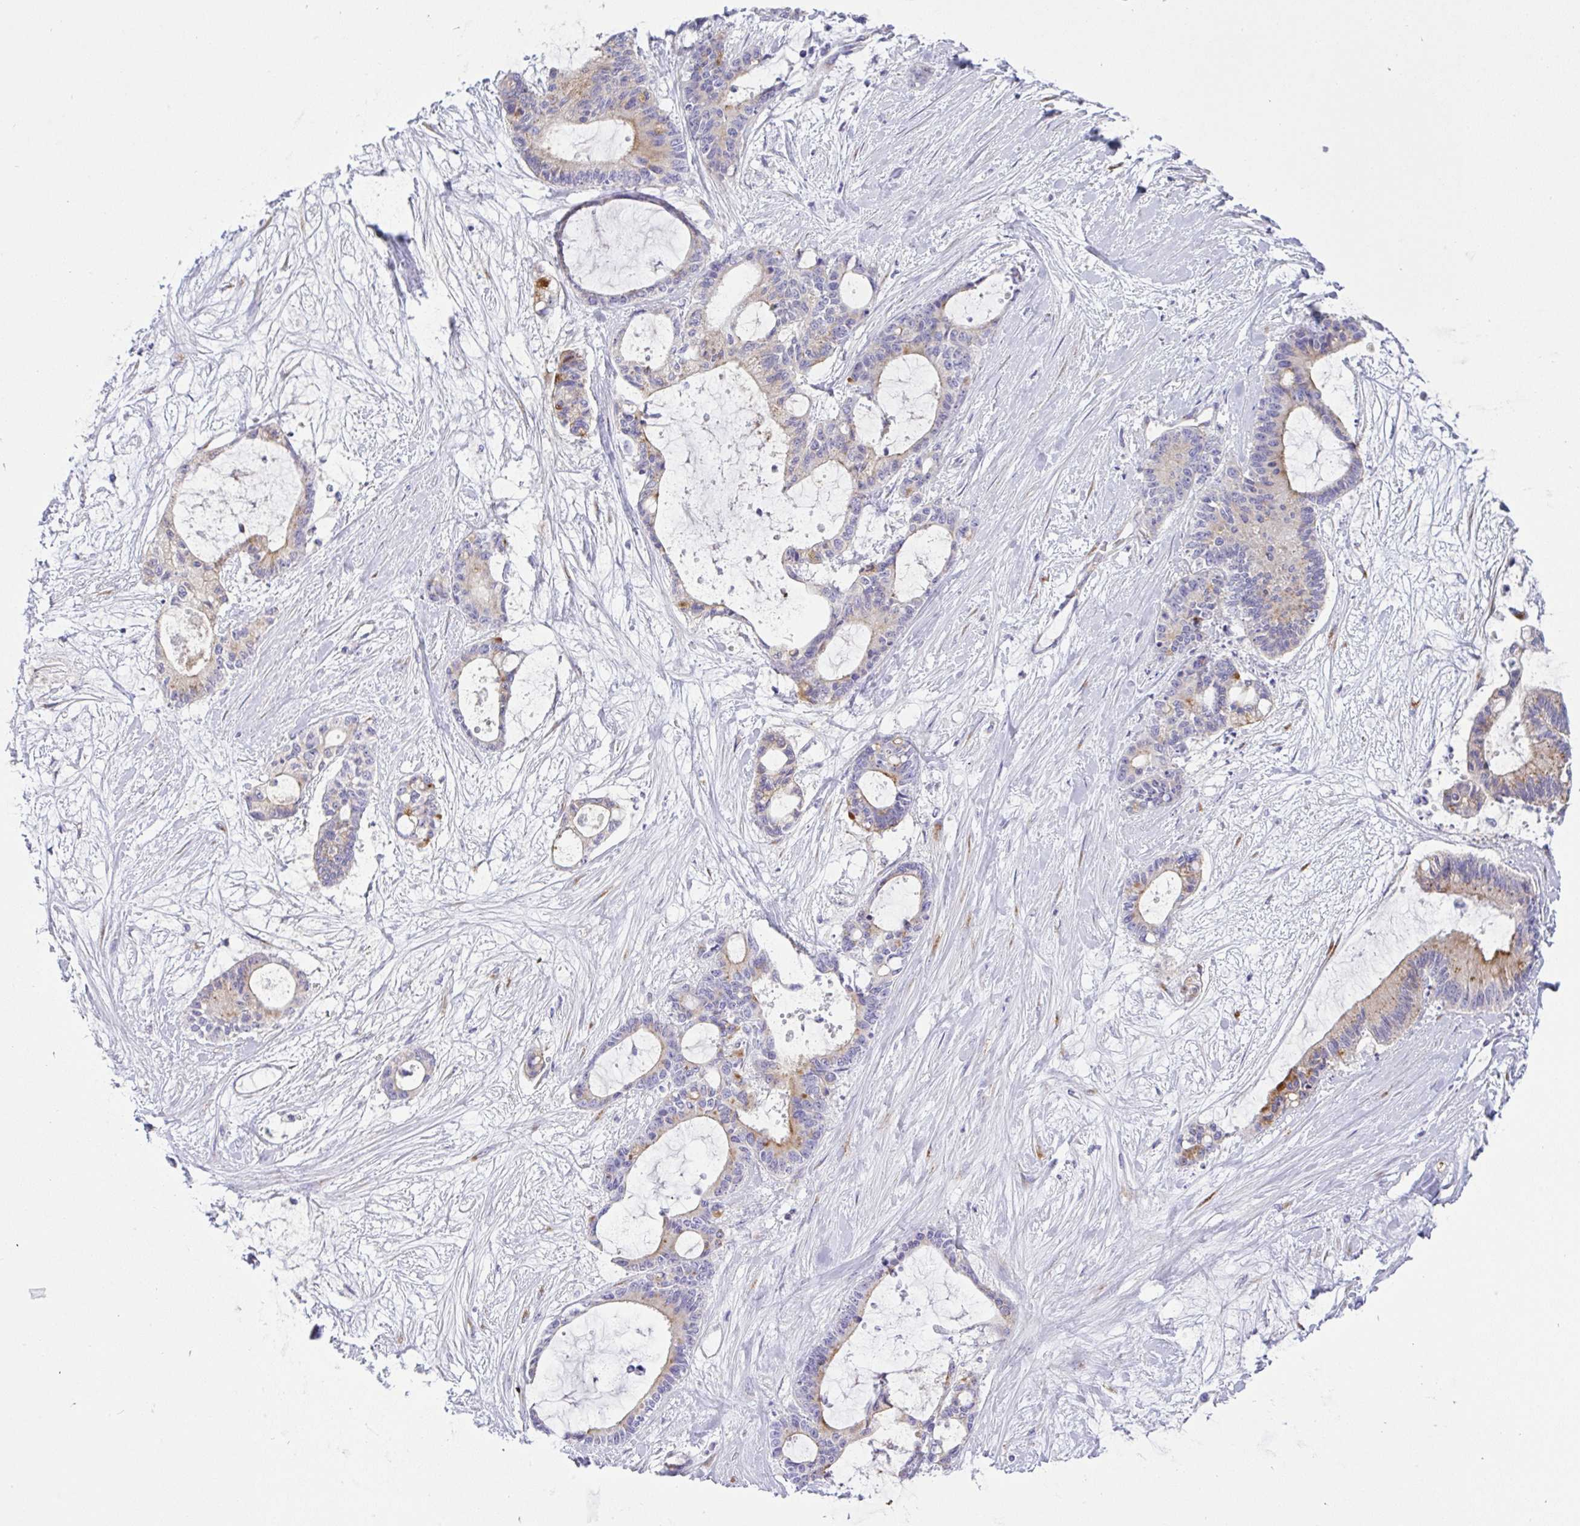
{"staining": {"intensity": "moderate", "quantity": "25%-75%", "location": "cytoplasmic/membranous"}, "tissue": "liver cancer", "cell_type": "Tumor cells", "image_type": "cancer", "snomed": [{"axis": "morphology", "description": "Normal tissue, NOS"}, {"axis": "morphology", "description": "Cholangiocarcinoma"}, {"axis": "topography", "description": "Liver"}, {"axis": "topography", "description": "Peripheral nerve tissue"}], "caption": "Brown immunohistochemical staining in liver cancer shows moderate cytoplasmic/membranous positivity in approximately 25%-75% of tumor cells.", "gene": "FAM177A1", "patient": {"sex": "female", "age": 73}}